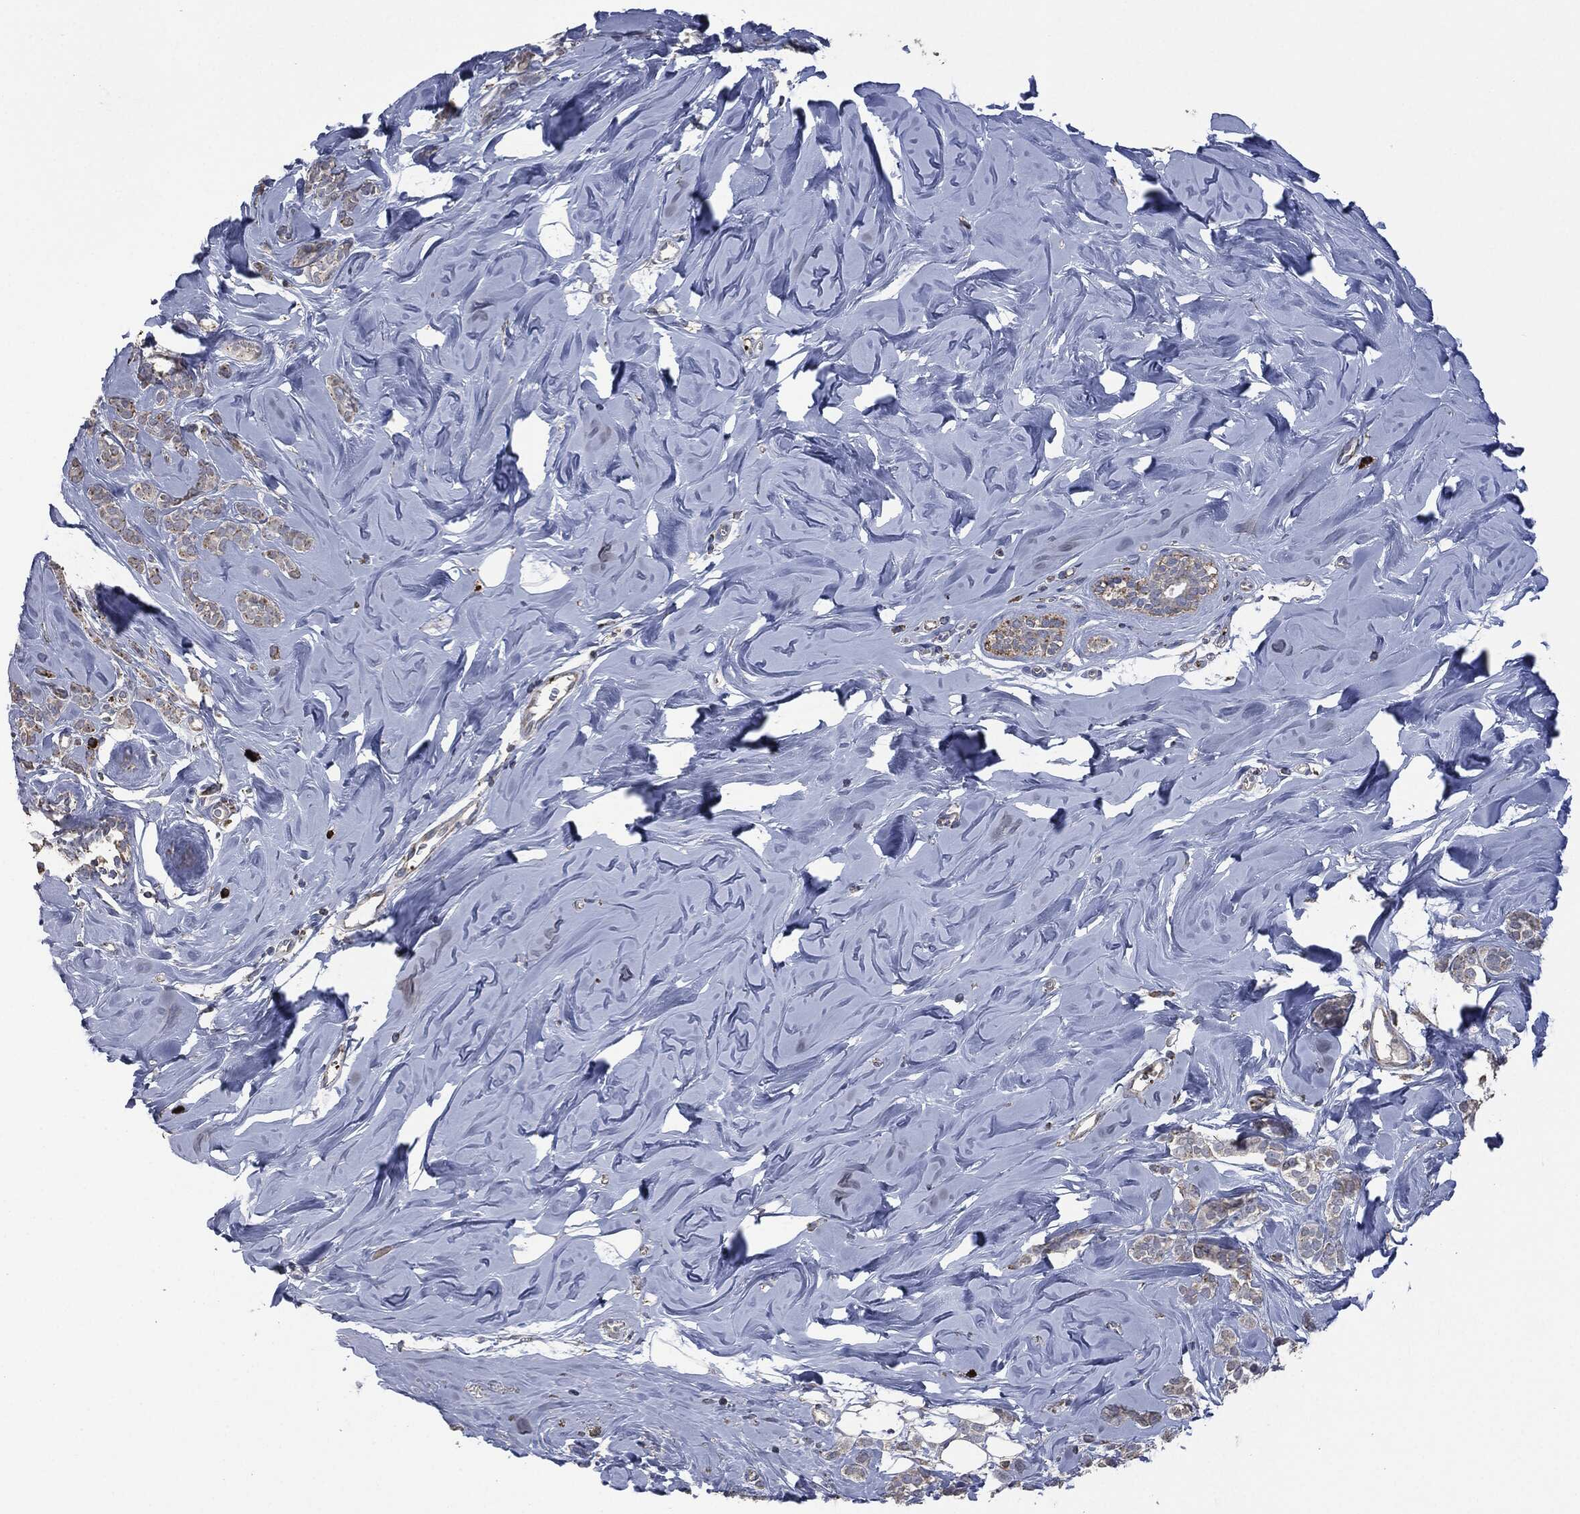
{"staining": {"intensity": "weak", "quantity": "<25%", "location": "cytoplasmic/membranous"}, "tissue": "breast cancer", "cell_type": "Tumor cells", "image_type": "cancer", "snomed": [{"axis": "morphology", "description": "Lobular carcinoma"}, {"axis": "topography", "description": "Breast"}], "caption": "The micrograph shows no significant staining in tumor cells of breast lobular carcinoma.", "gene": "CD33", "patient": {"sex": "female", "age": 49}}